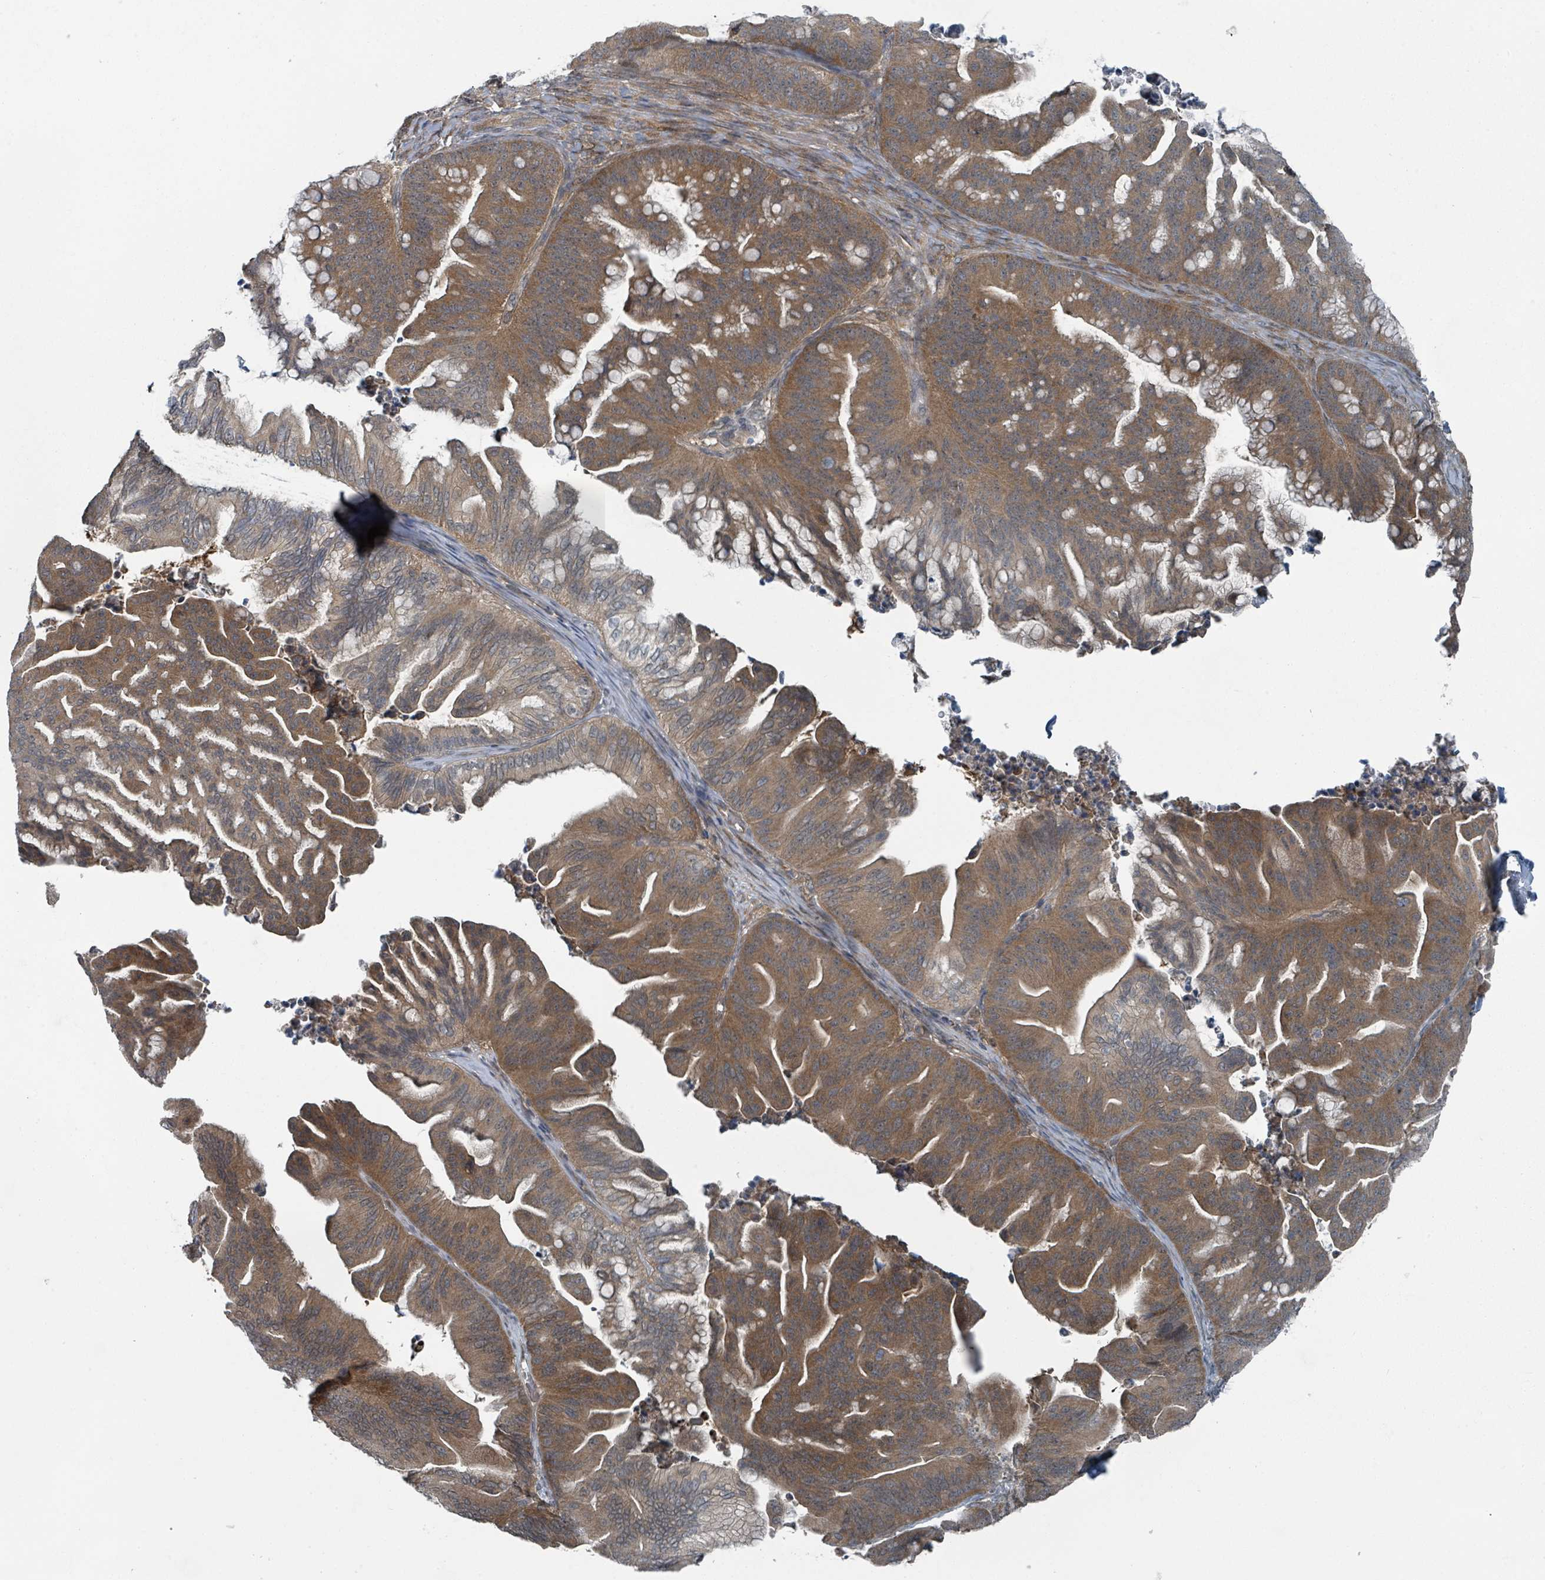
{"staining": {"intensity": "moderate", "quantity": ">75%", "location": "cytoplasmic/membranous"}, "tissue": "ovarian cancer", "cell_type": "Tumor cells", "image_type": "cancer", "snomed": [{"axis": "morphology", "description": "Cystadenocarcinoma, mucinous, NOS"}, {"axis": "topography", "description": "Ovary"}], "caption": "About >75% of tumor cells in human ovarian cancer (mucinous cystadenocarcinoma) display moderate cytoplasmic/membranous protein positivity as visualized by brown immunohistochemical staining.", "gene": "GOLGA7", "patient": {"sex": "female", "age": 67}}